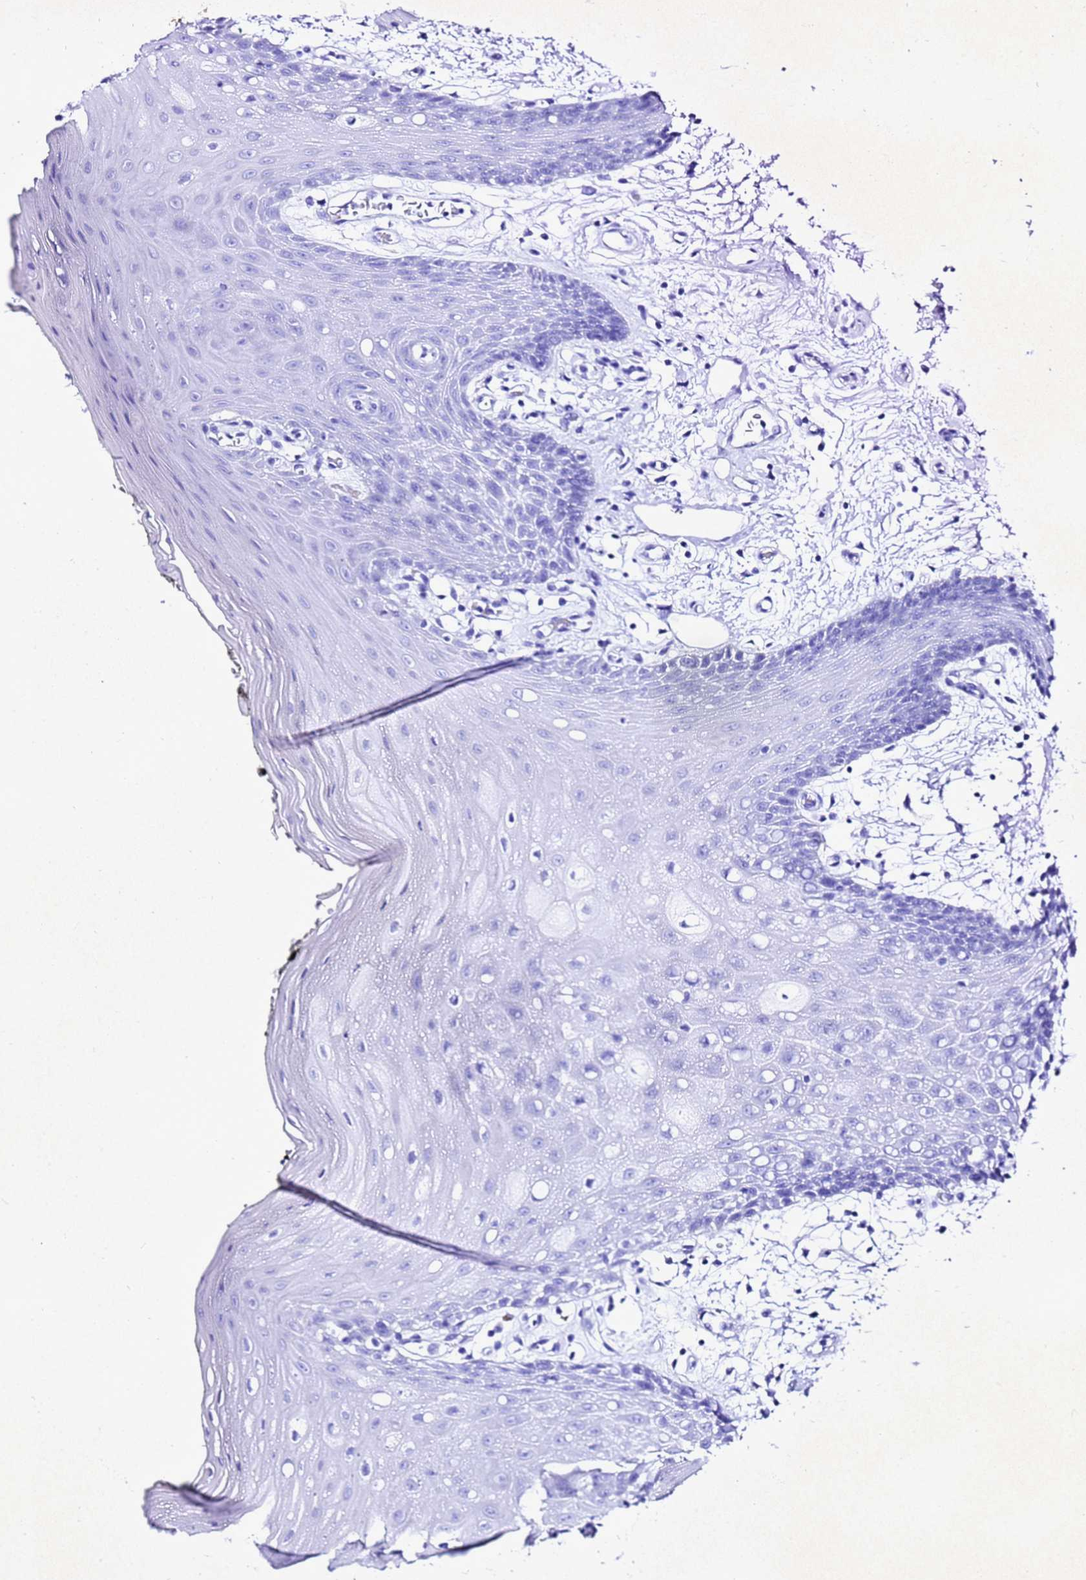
{"staining": {"intensity": "negative", "quantity": "none", "location": "none"}, "tissue": "oral mucosa", "cell_type": "Squamous epithelial cells", "image_type": "normal", "snomed": [{"axis": "morphology", "description": "Normal tissue, NOS"}, {"axis": "topography", "description": "Oral tissue"}, {"axis": "topography", "description": "Tounge, NOS"}], "caption": "There is no significant staining in squamous epithelial cells of oral mucosa. (DAB immunohistochemistry (IHC) with hematoxylin counter stain).", "gene": "LIPF", "patient": {"sex": "female", "age": 59}}